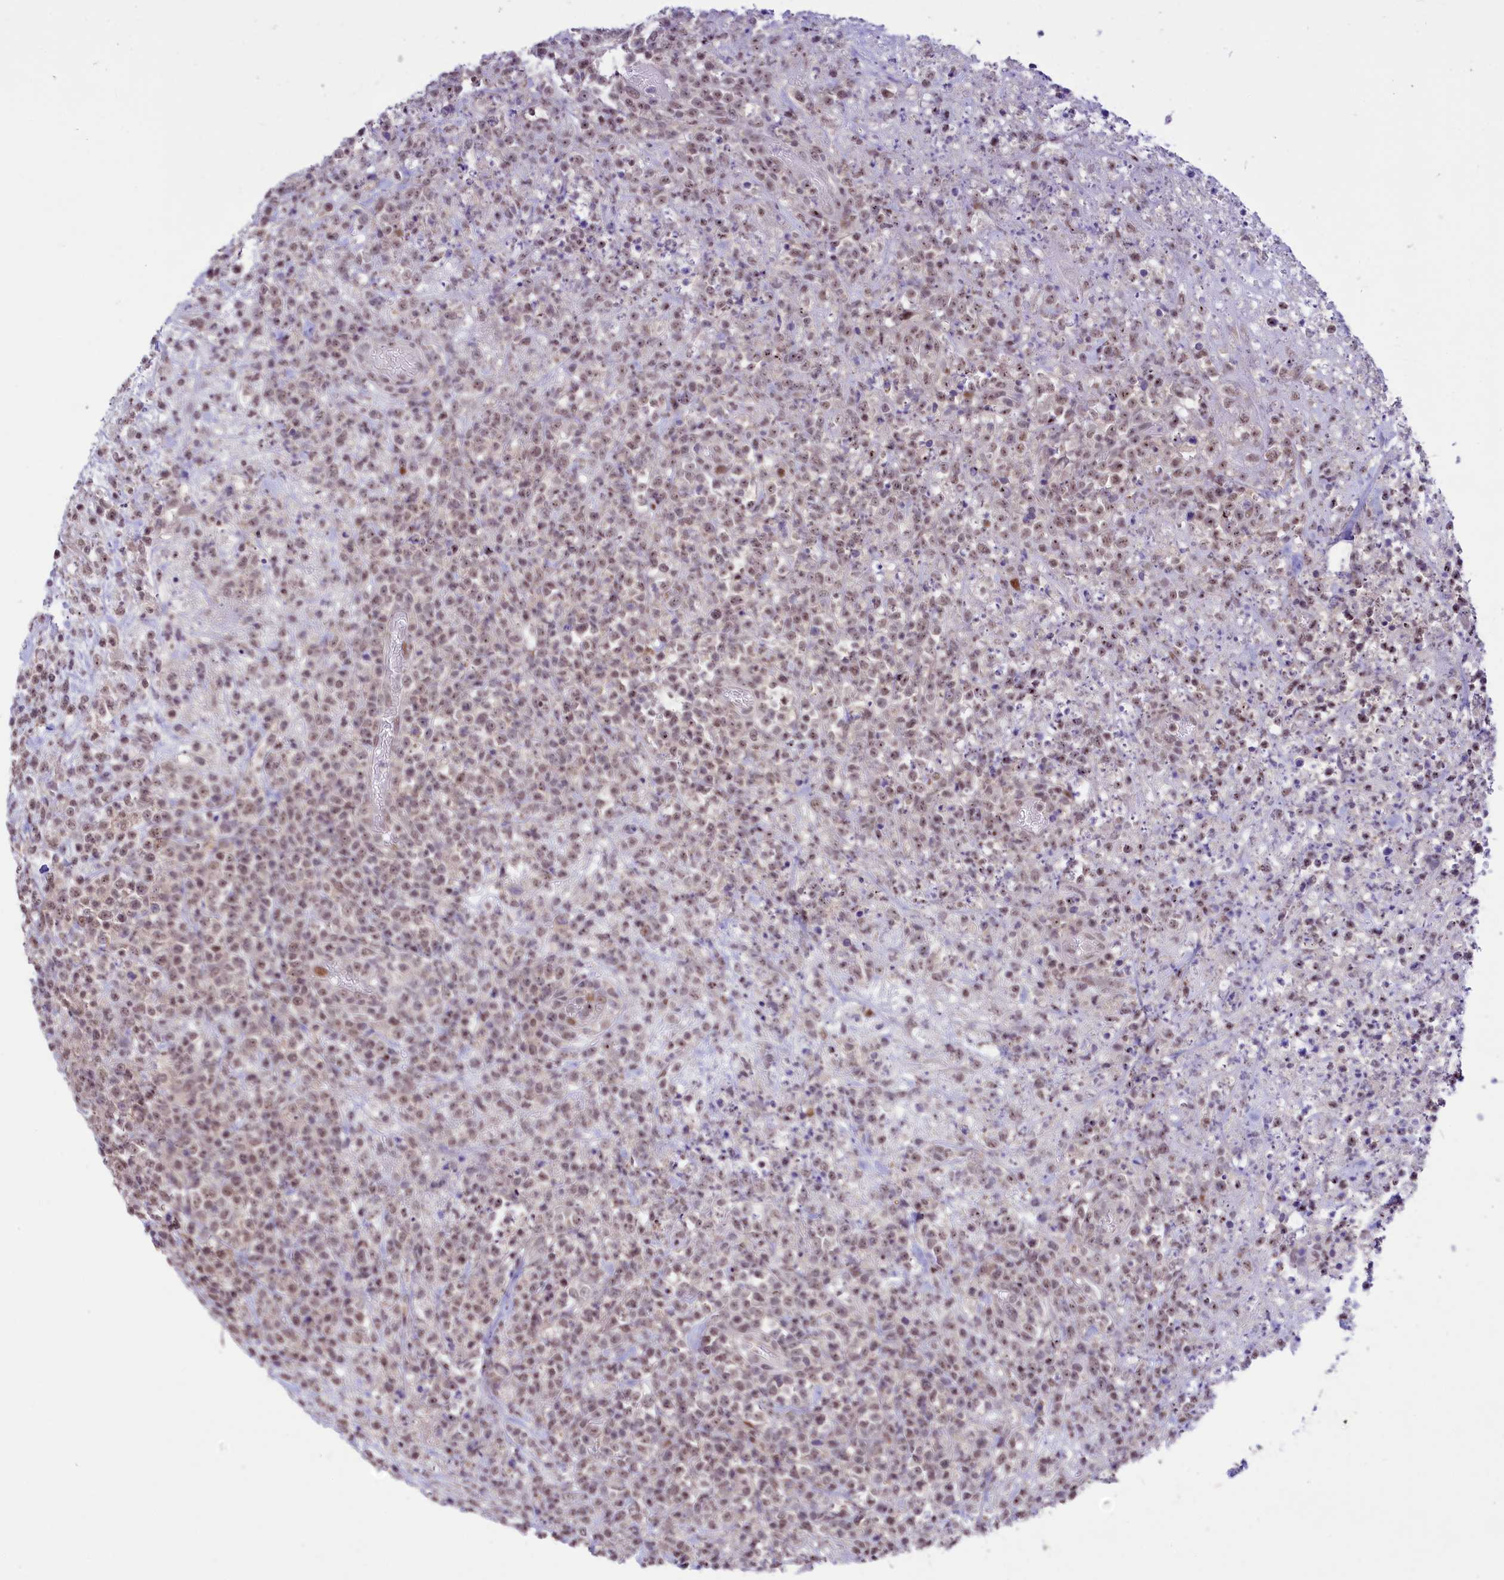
{"staining": {"intensity": "weak", "quantity": ">75%", "location": "nuclear"}, "tissue": "lymphoma", "cell_type": "Tumor cells", "image_type": "cancer", "snomed": [{"axis": "morphology", "description": "Malignant lymphoma, non-Hodgkin's type, High grade"}, {"axis": "topography", "description": "Colon"}], "caption": "Weak nuclear positivity for a protein is appreciated in approximately >75% of tumor cells of malignant lymphoma, non-Hodgkin's type (high-grade) using IHC.", "gene": "ANKS3", "patient": {"sex": "female", "age": 53}}